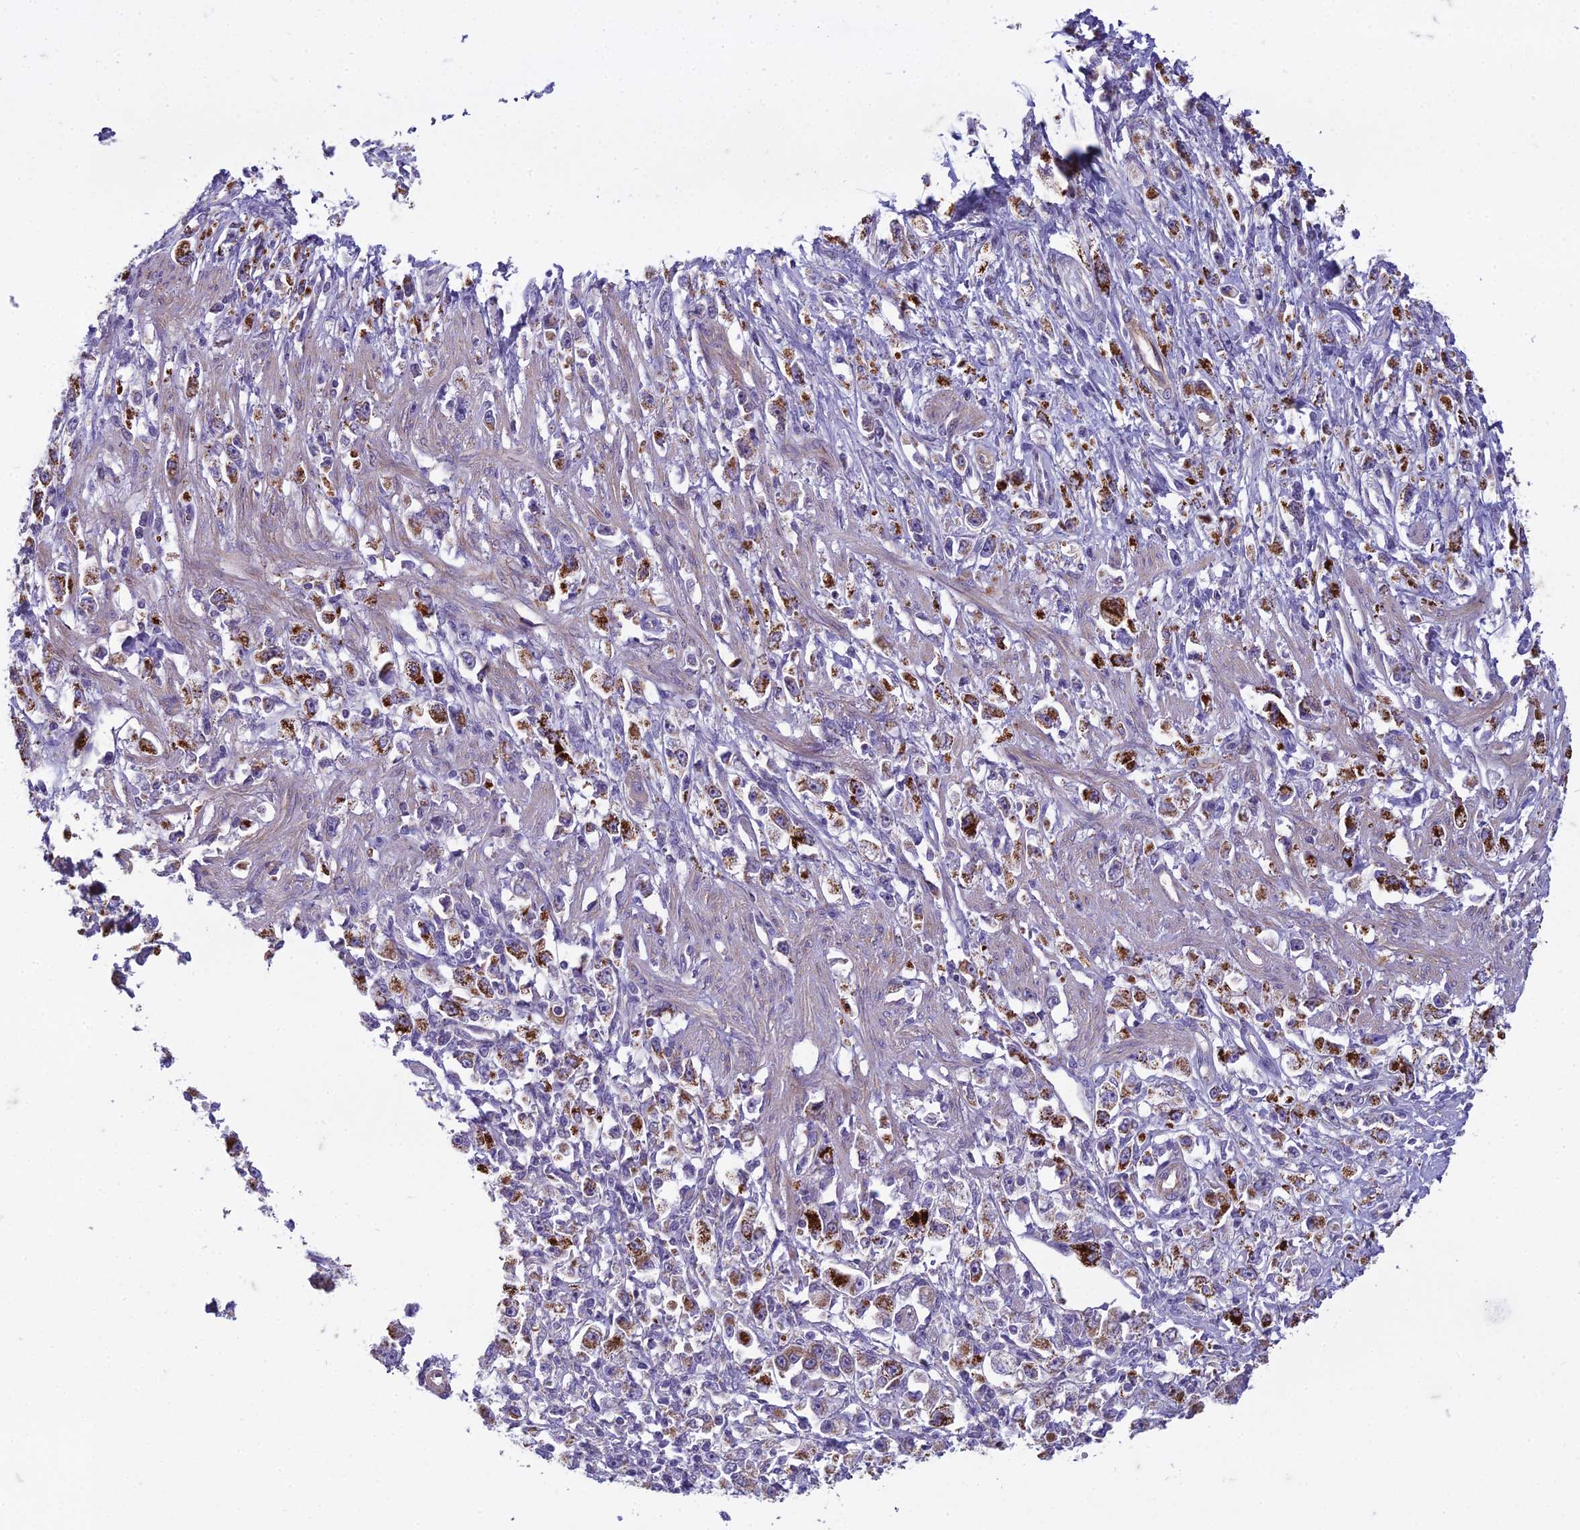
{"staining": {"intensity": "strong", "quantity": "25%-75%", "location": "cytoplasmic/membranous"}, "tissue": "stomach cancer", "cell_type": "Tumor cells", "image_type": "cancer", "snomed": [{"axis": "morphology", "description": "Adenocarcinoma, NOS"}, {"axis": "topography", "description": "Stomach"}], "caption": "Stomach cancer stained with a brown dye displays strong cytoplasmic/membranous positive expression in about 25%-75% of tumor cells.", "gene": "DUS2", "patient": {"sex": "female", "age": 59}}